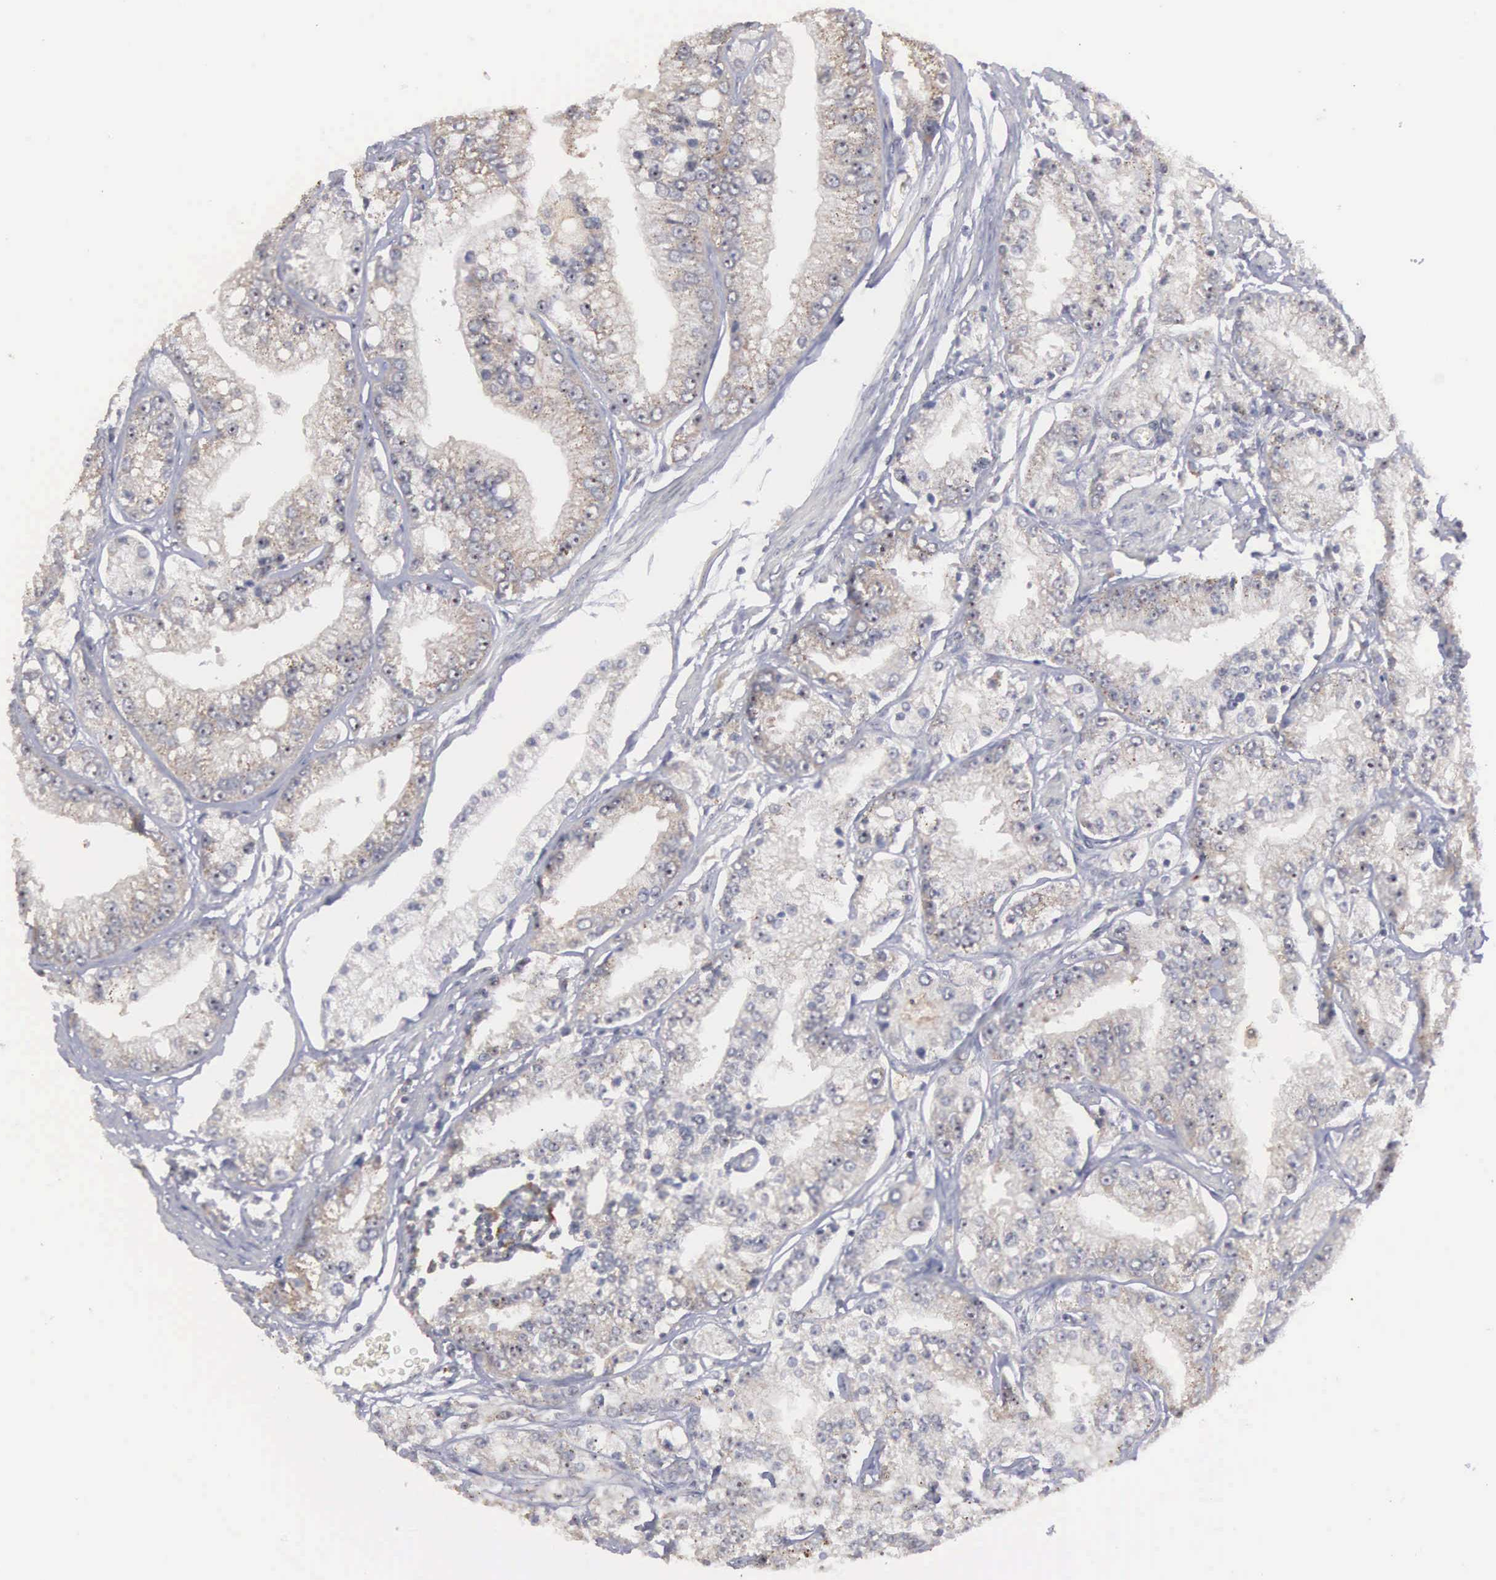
{"staining": {"intensity": "weak", "quantity": ">75%", "location": "cytoplasmic/membranous"}, "tissue": "prostate cancer", "cell_type": "Tumor cells", "image_type": "cancer", "snomed": [{"axis": "morphology", "description": "Adenocarcinoma, Medium grade"}, {"axis": "topography", "description": "Prostate"}], "caption": "Approximately >75% of tumor cells in human medium-grade adenocarcinoma (prostate) display weak cytoplasmic/membranous protein staining as visualized by brown immunohistochemical staining.", "gene": "AMN", "patient": {"sex": "male", "age": 72}}